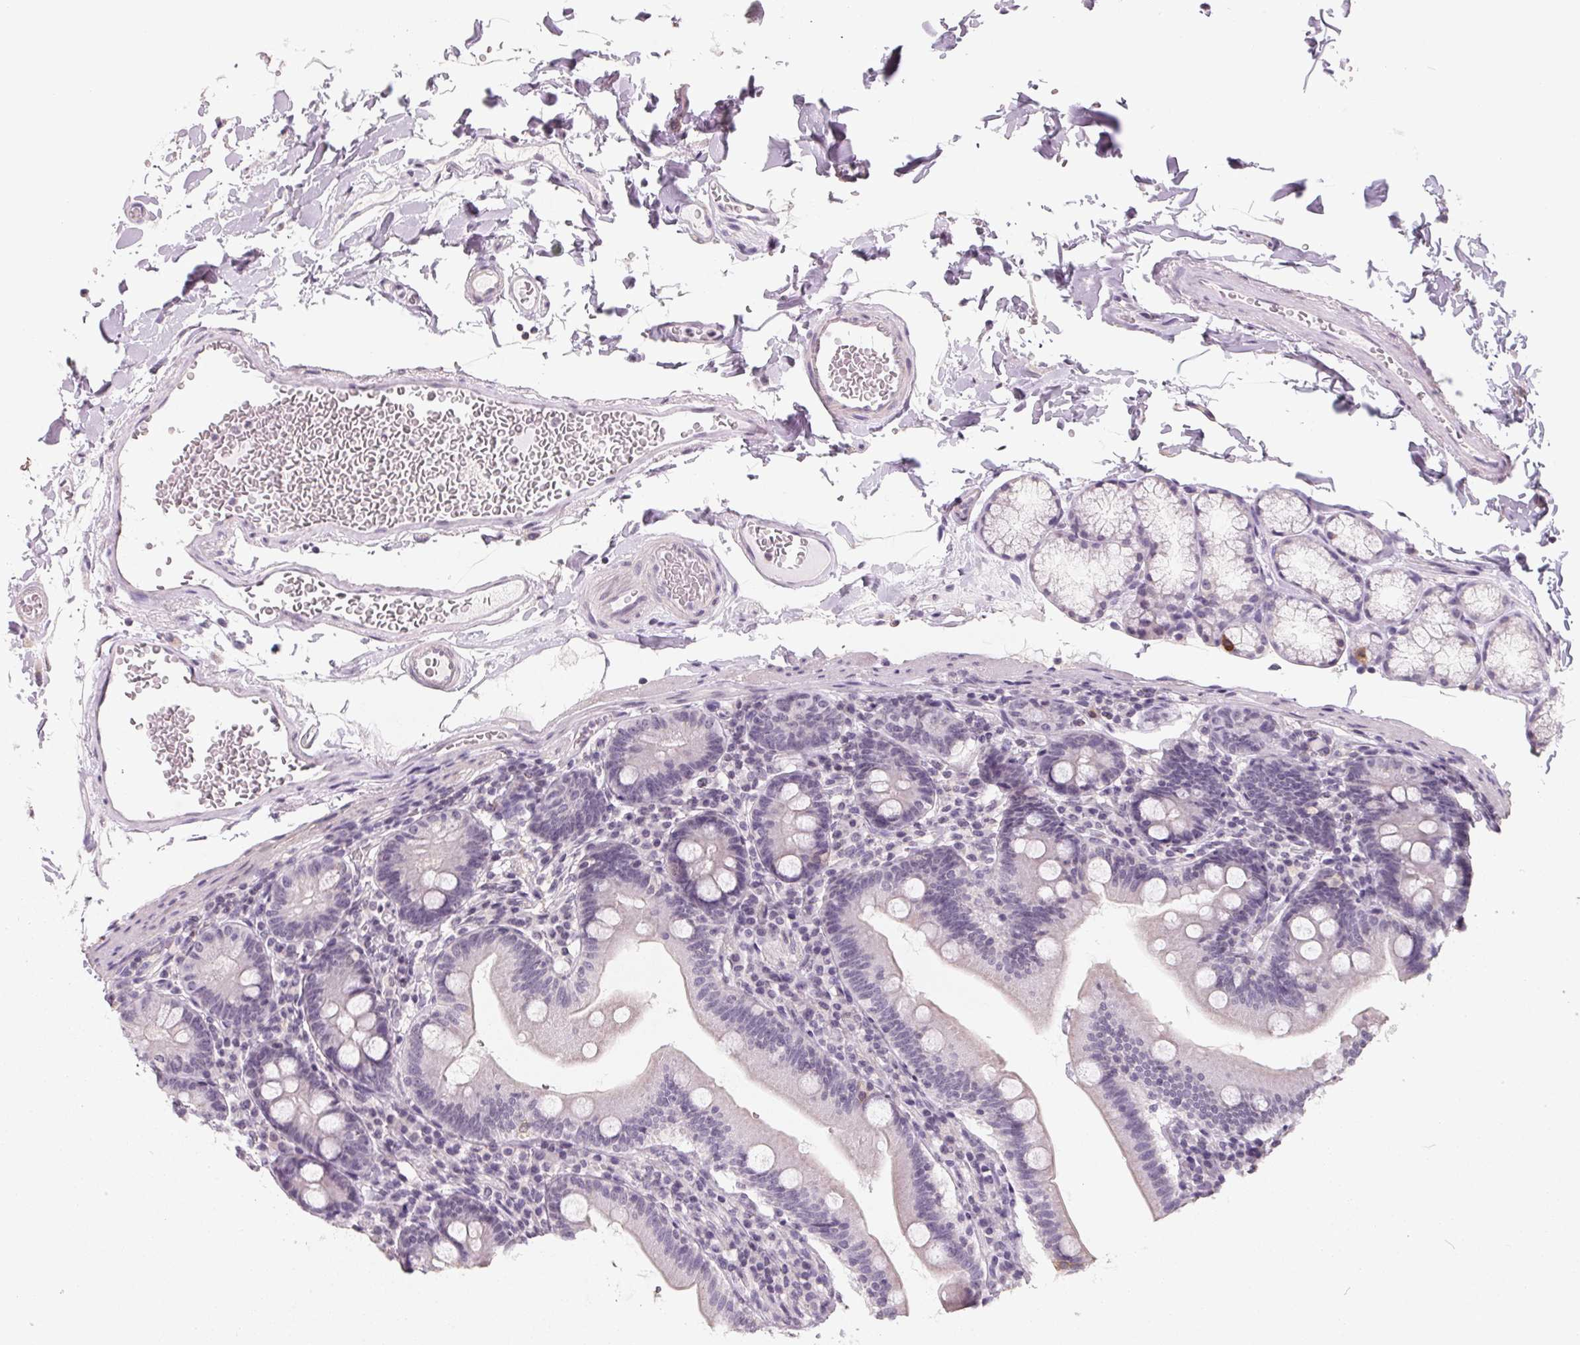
{"staining": {"intensity": "negative", "quantity": "none", "location": "none"}, "tissue": "duodenum", "cell_type": "Glandular cells", "image_type": "normal", "snomed": [{"axis": "morphology", "description": "Normal tissue, NOS"}, {"axis": "topography", "description": "Duodenum"}], "caption": "Image shows no significant protein expression in glandular cells of normal duodenum.", "gene": "FTCD", "patient": {"sex": "female", "age": 67}}